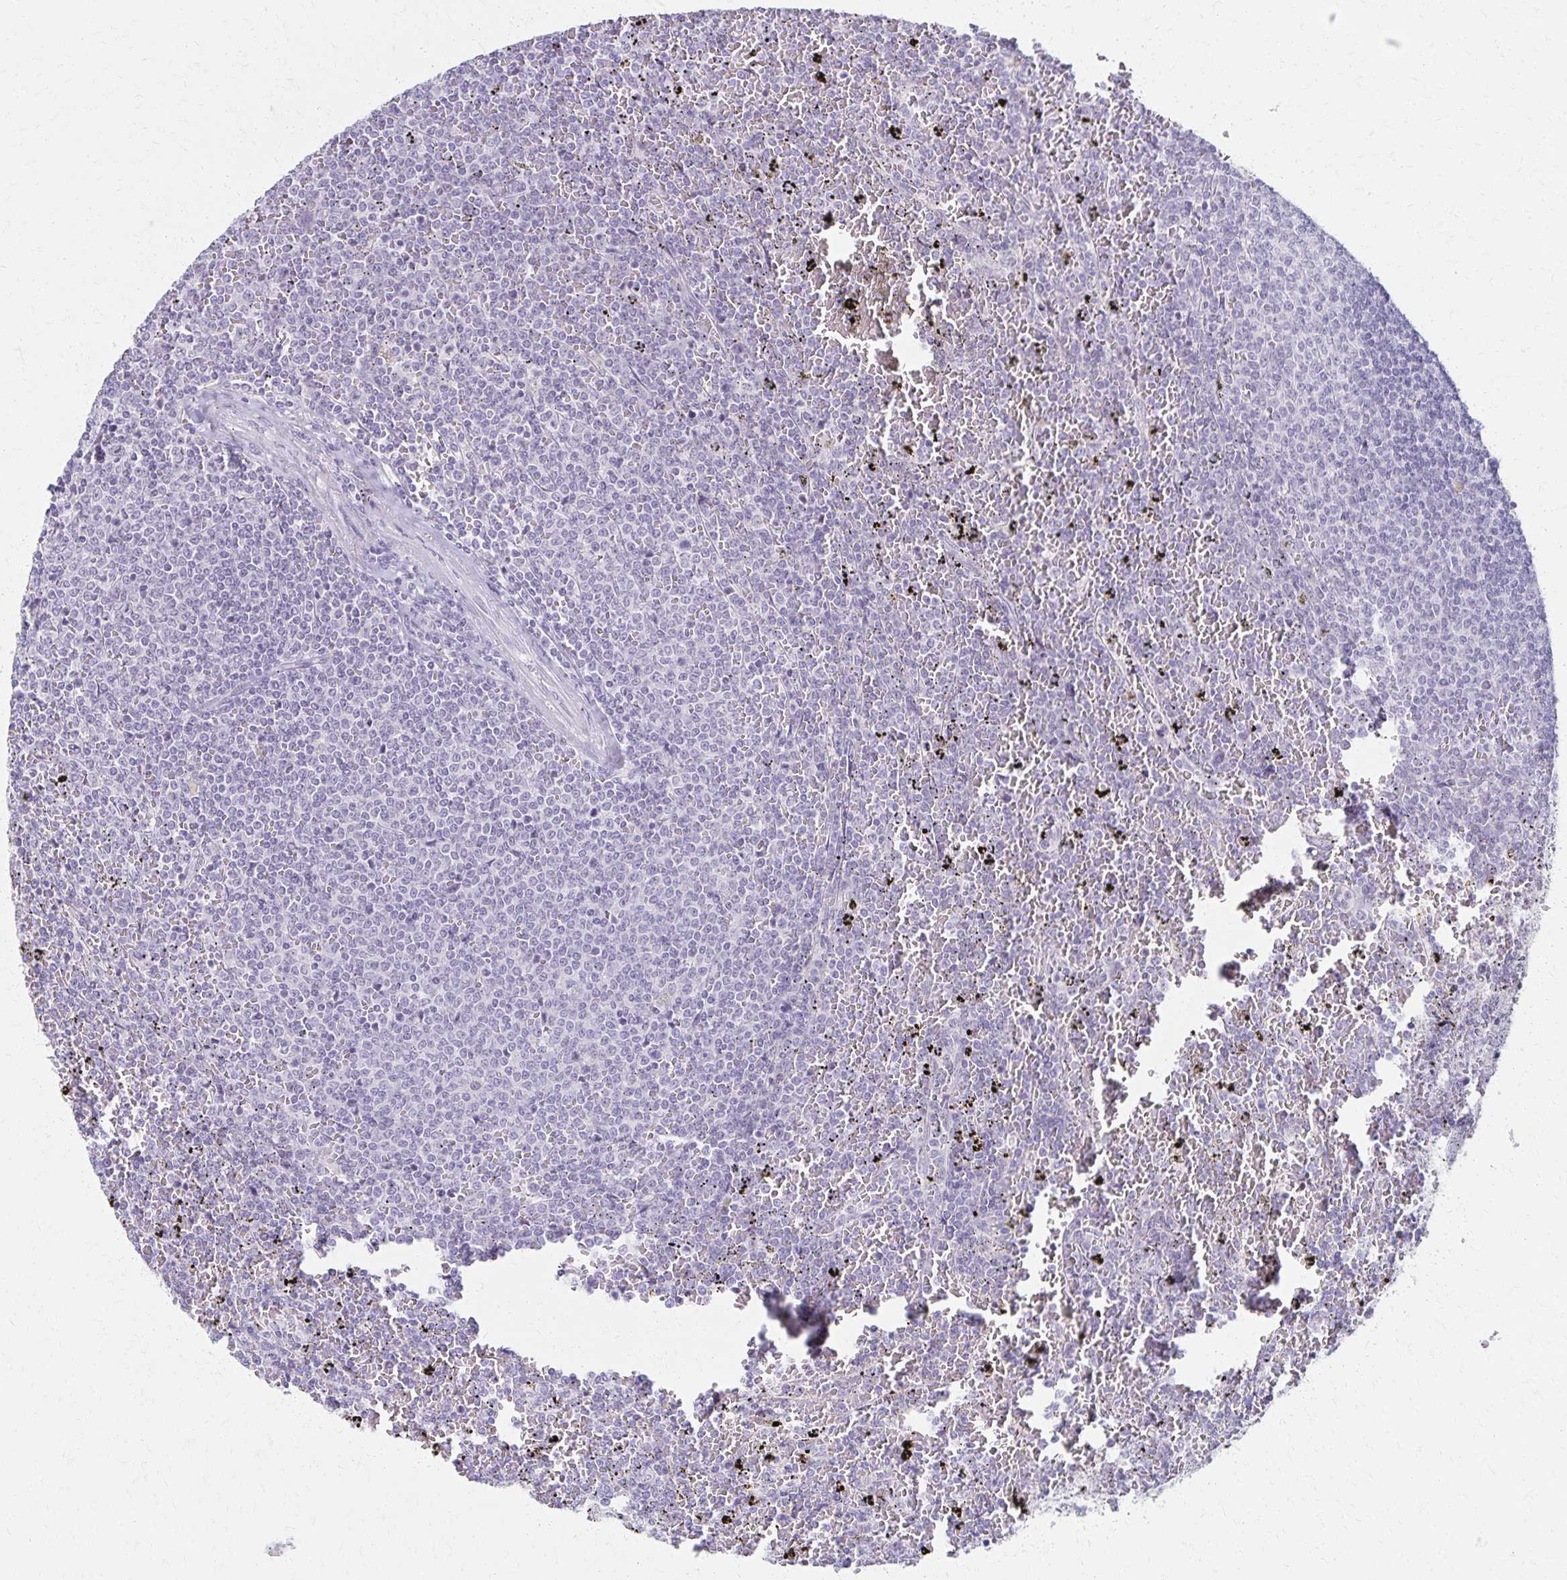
{"staining": {"intensity": "negative", "quantity": "none", "location": "none"}, "tissue": "lymphoma", "cell_type": "Tumor cells", "image_type": "cancer", "snomed": [{"axis": "morphology", "description": "Malignant lymphoma, non-Hodgkin's type, Low grade"}, {"axis": "topography", "description": "Spleen"}], "caption": "Image shows no protein positivity in tumor cells of malignant lymphoma, non-Hodgkin's type (low-grade) tissue.", "gene": "MORC4", "patient": {"sex": "female", "age": 77}}